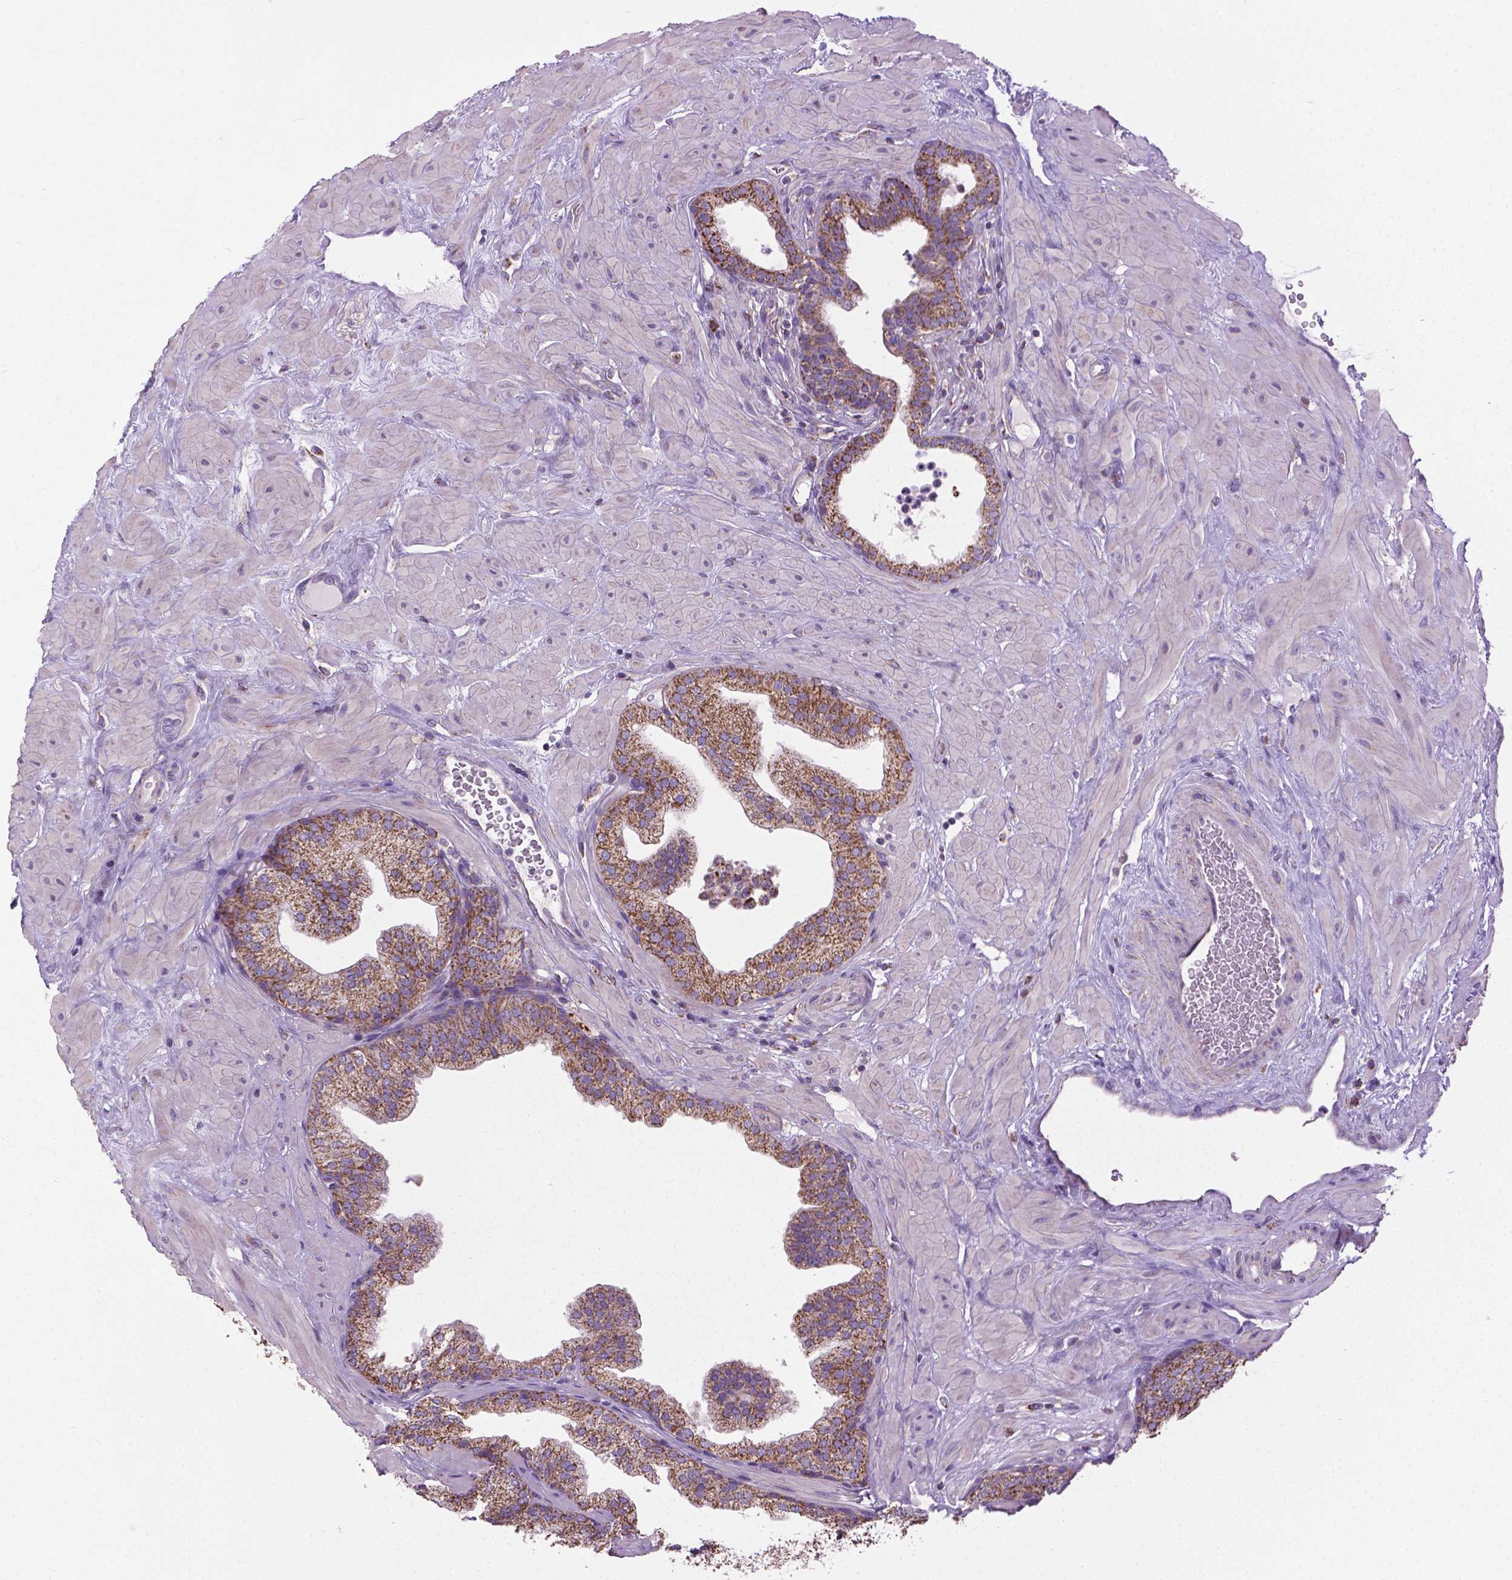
{"staining": {"intensity": "moderate", "quantity": ">75%", "location": "cytoplasmic/membranous"}, "tissue": "prostate", "cell_type": "Glandular cells", "image_type": "normal", "snomed": [{"axis": "morphology", "description": "Normal tissue, NOS"}, {"axis": "topography", "description": "Prostate"}], "caption": "This is an image of immunohistochemistry staining of unremarkable prostate, which shows moderate positivity in the cytoplasmic/membranous of glandular cells.", "gene": "VDAC1", "patient": {"sex": "male", "age": 37}}